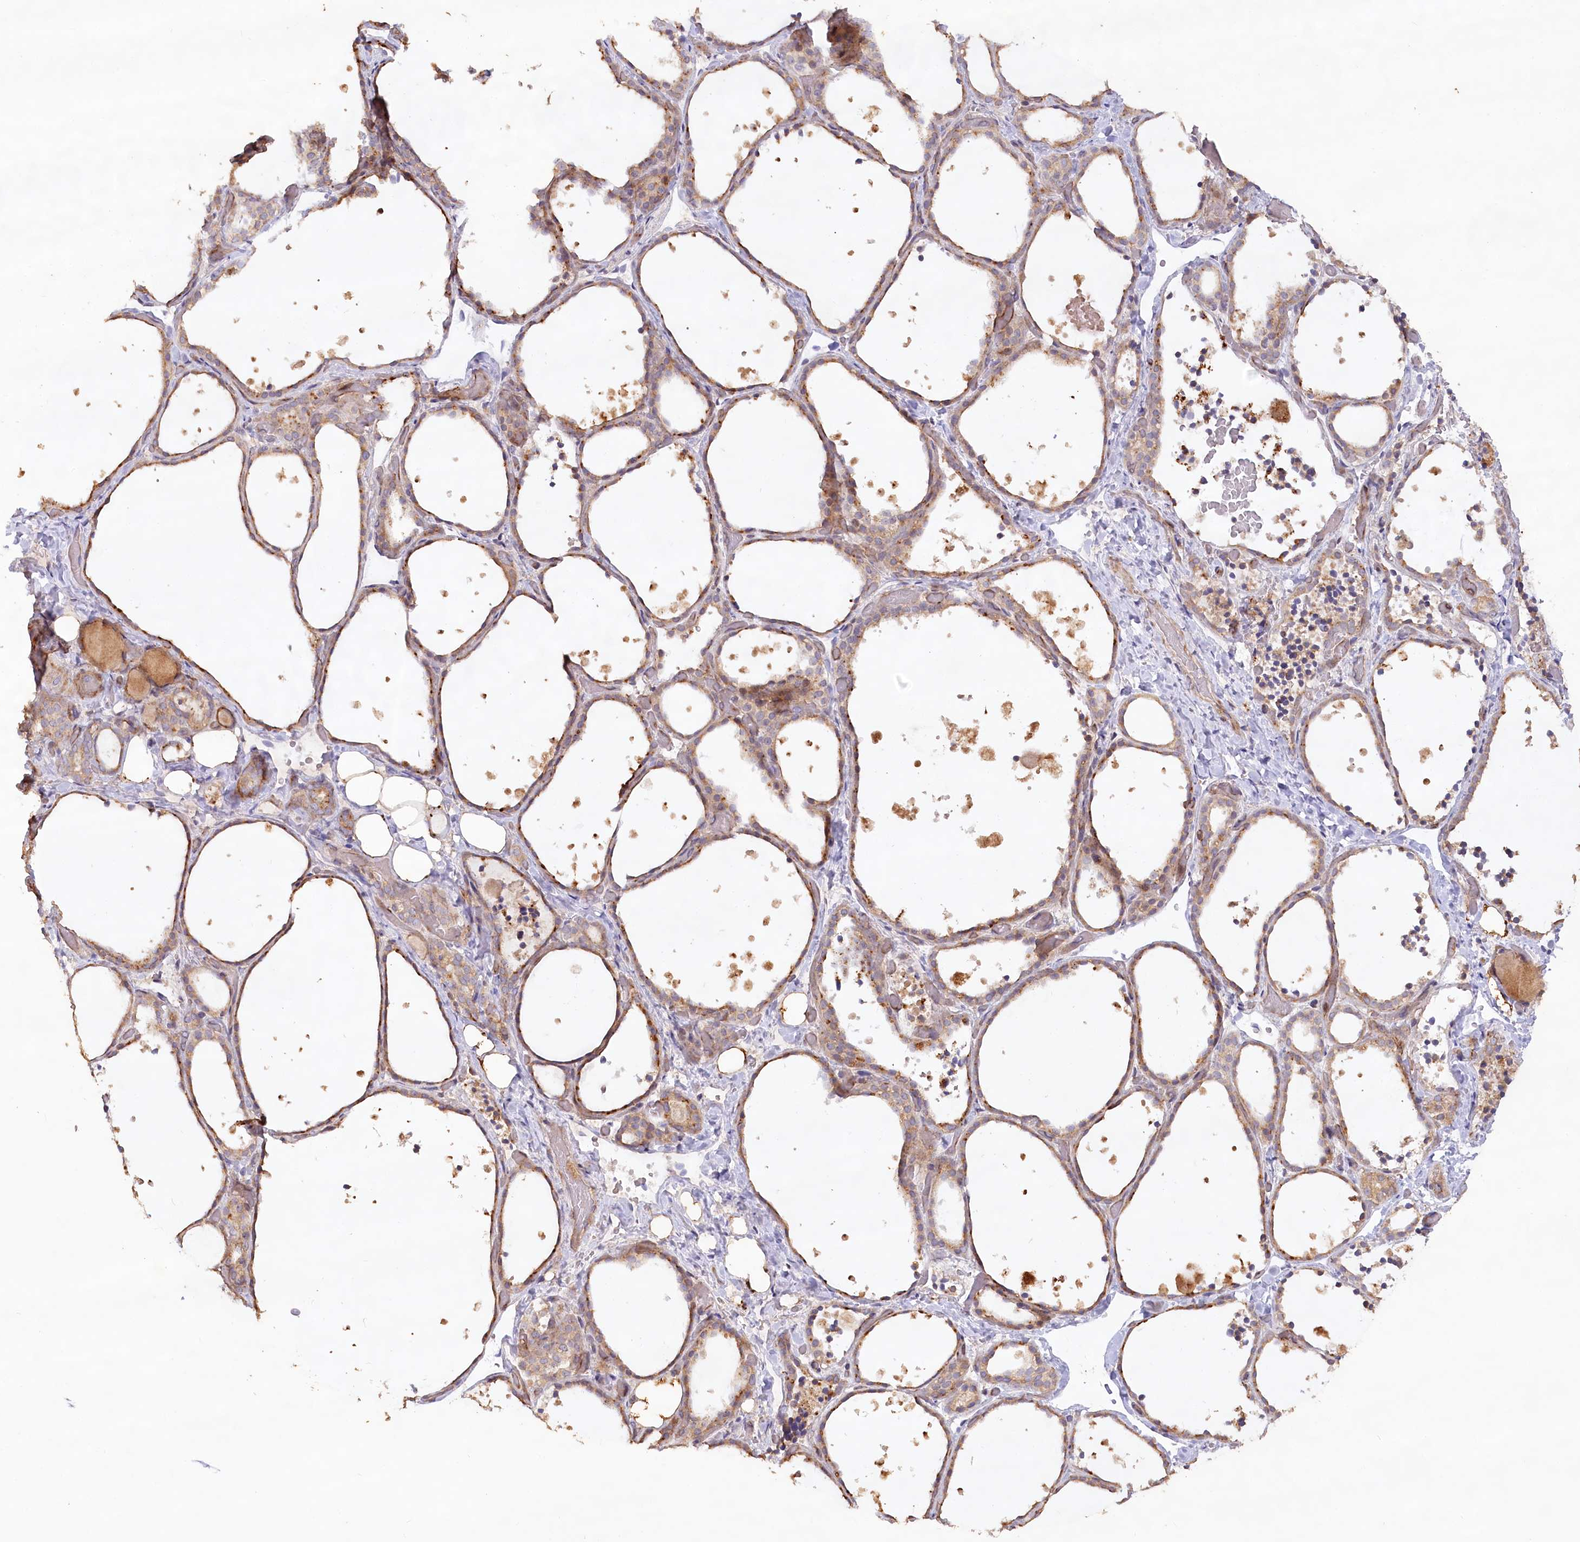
{"staining": {"intensity": "moderate", "quantity": ">75%", "location": "cytoplasmic/membranous"}, "tissue": "thyroid gland", "cell_type": "Glandular cells", "image_type": "normal", "snomed": [{"axis": "morphology", "description": "Normal tissue, NOS"}, {"axis": "topography", "description": "Thyroid gland"}], "caption": "A medium amount of moderate cytoplasmic/membranous positivity is present in about >75% of glandular cells in benign thyroid gland.", "gene": "IRAK1BP1", "patient": {"sex": "female", "age": 44}}